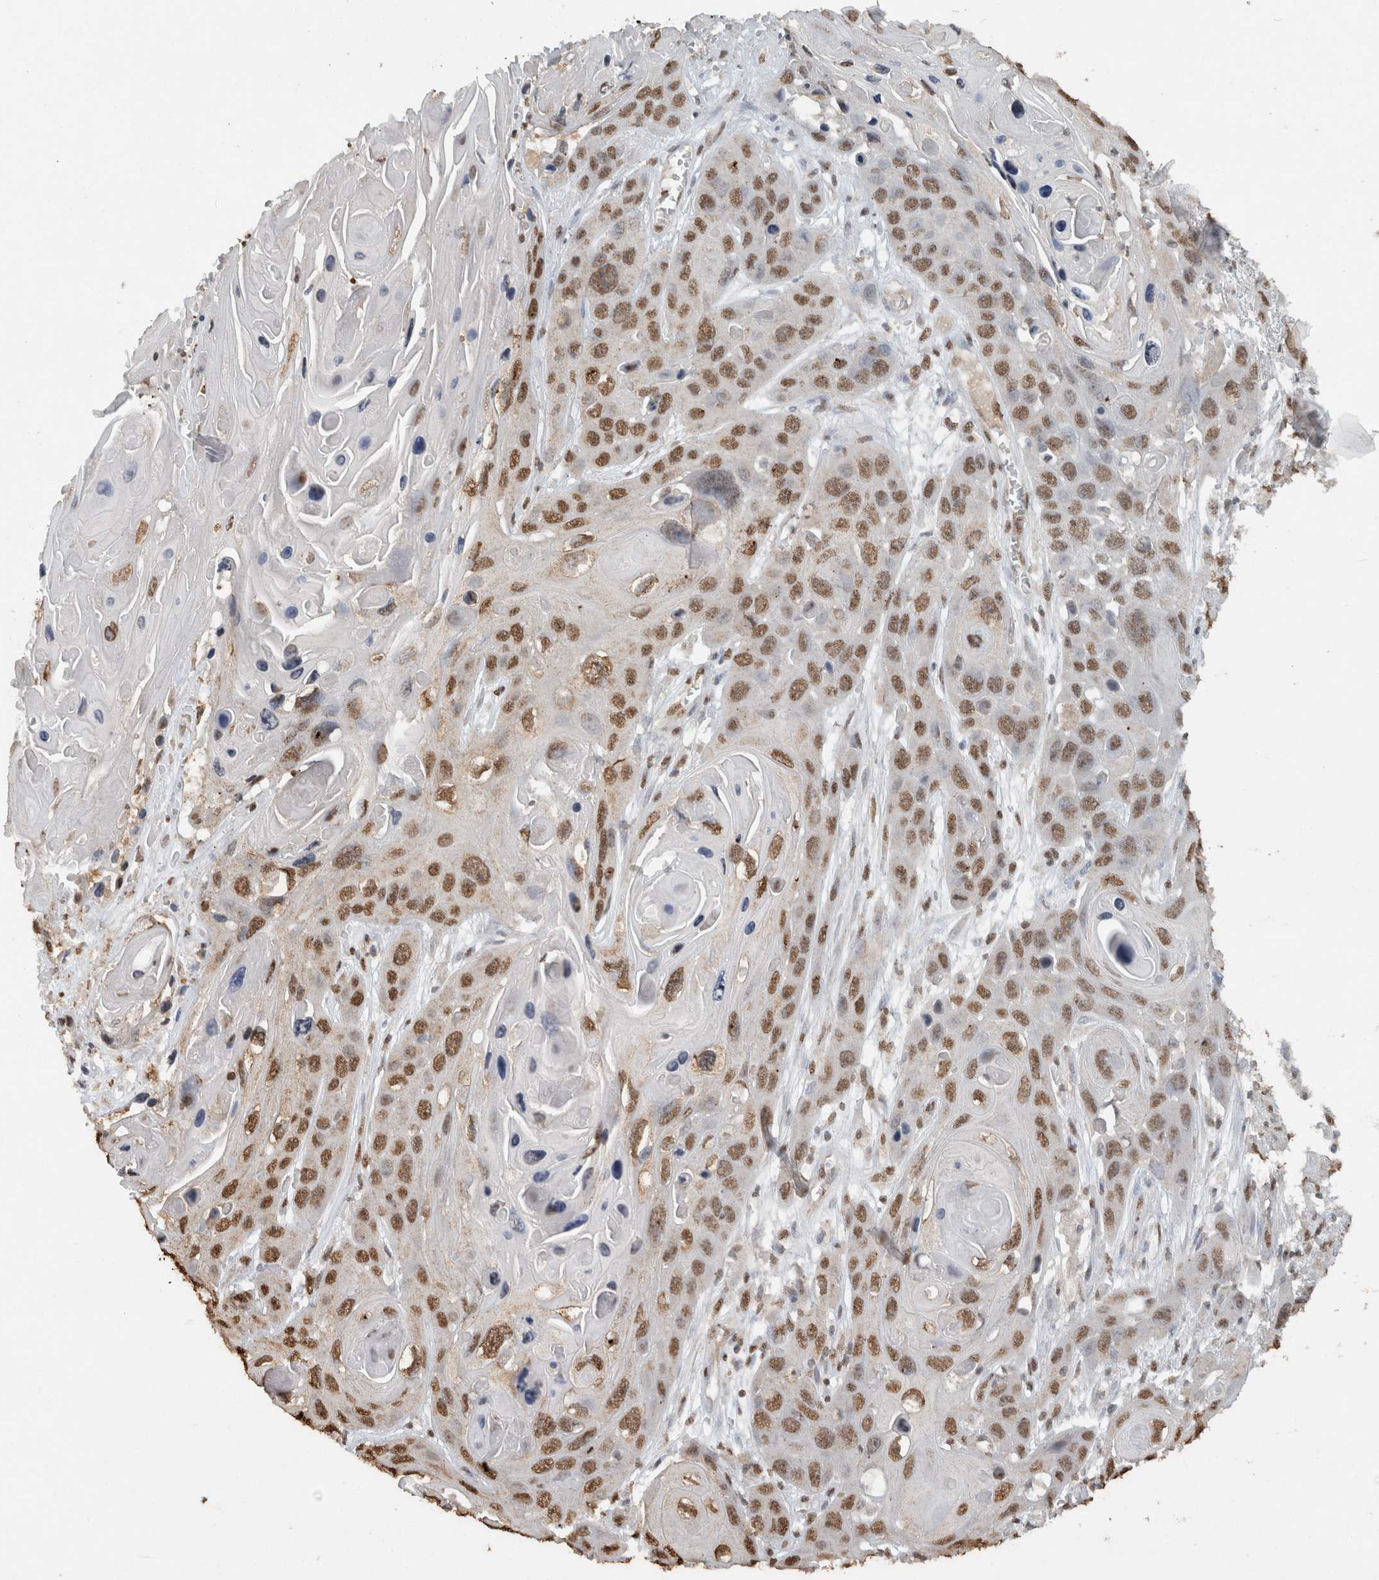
{"staining": {"intensity": "moderate", "quantity": ">75%", "location": "nuclear"}, "tissue": "skin cancer", "cell_type": "Tumor cells", "image_type": "cancer", "snomed": [{"axis": "morphology", "description": "Squamous cell carcinoma, NOS"}, {"axis": "topography", "description": "Skin"}], "caption": "Immunohistochemistry photomicrograph of neoplastic tissue: human skin cancer (squamous cell carcinoma) stained using immunohistochemistry exhibits medium levels of moderate protein expression localized specifically in the nuclear of tumor cells, appearing as a nuclear brown color.", "gene": "HAND2", "patient": {"sex": "male", "age": 55}}